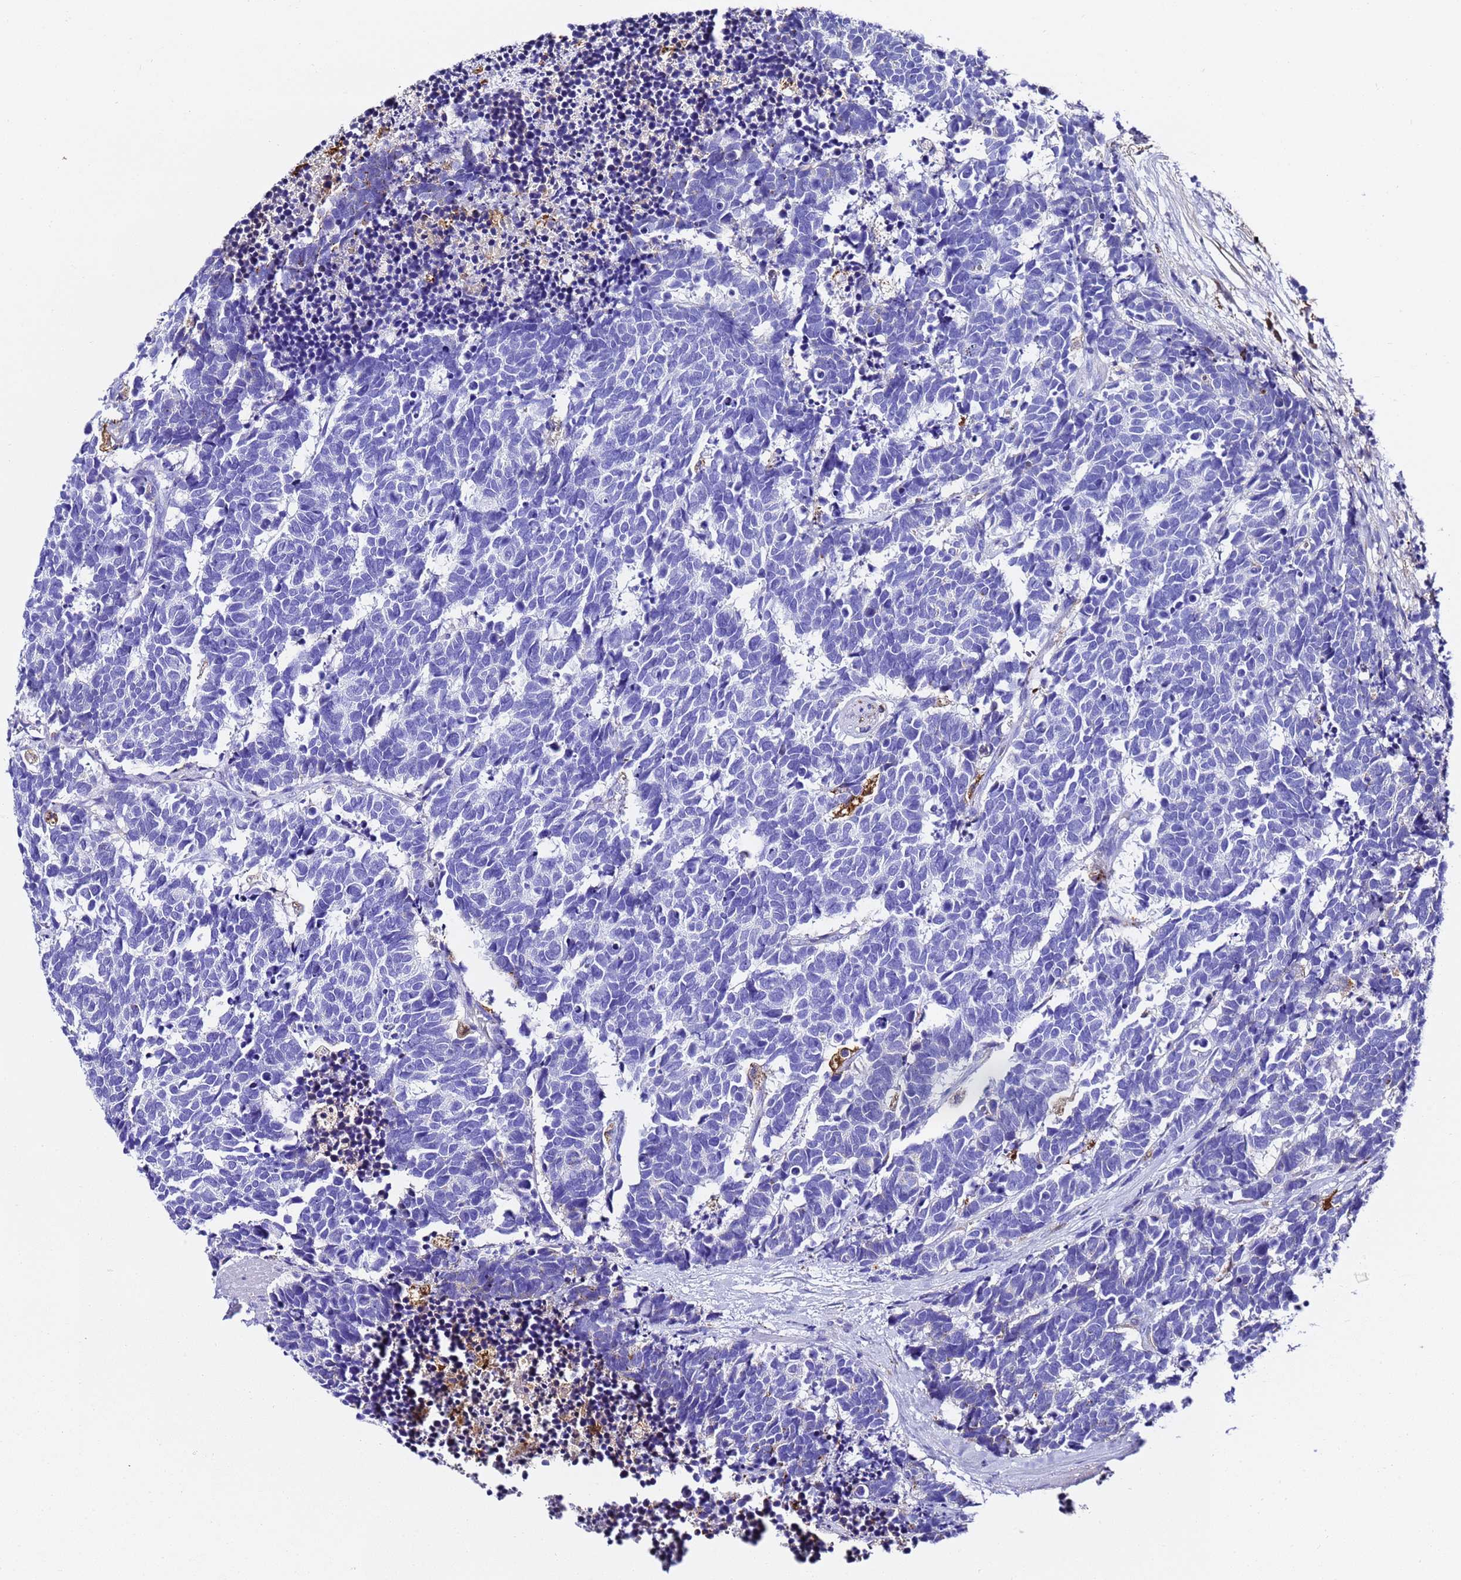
{"staining": {"intensity": "negative", "quantity": "none", "location": "none"}, "tissue": "carcinoid", "cell_type": "Tumor cells", "image_type": "cancer", "snomed": [{"axis": "morphology", "description": "Carcinoma, NOS"}, {"axis": "morphology", "description": "Carcinoid, malignant, NOS"}, {"axis": "topography", "description": "Prostate"}], "caption": "A high-resolution micrograph shows IHC staining of carcinoid, which exhibits no significant staining in tumor cells.", "gene": "FTL", "patient": {"sex": "male", "age": 57}}